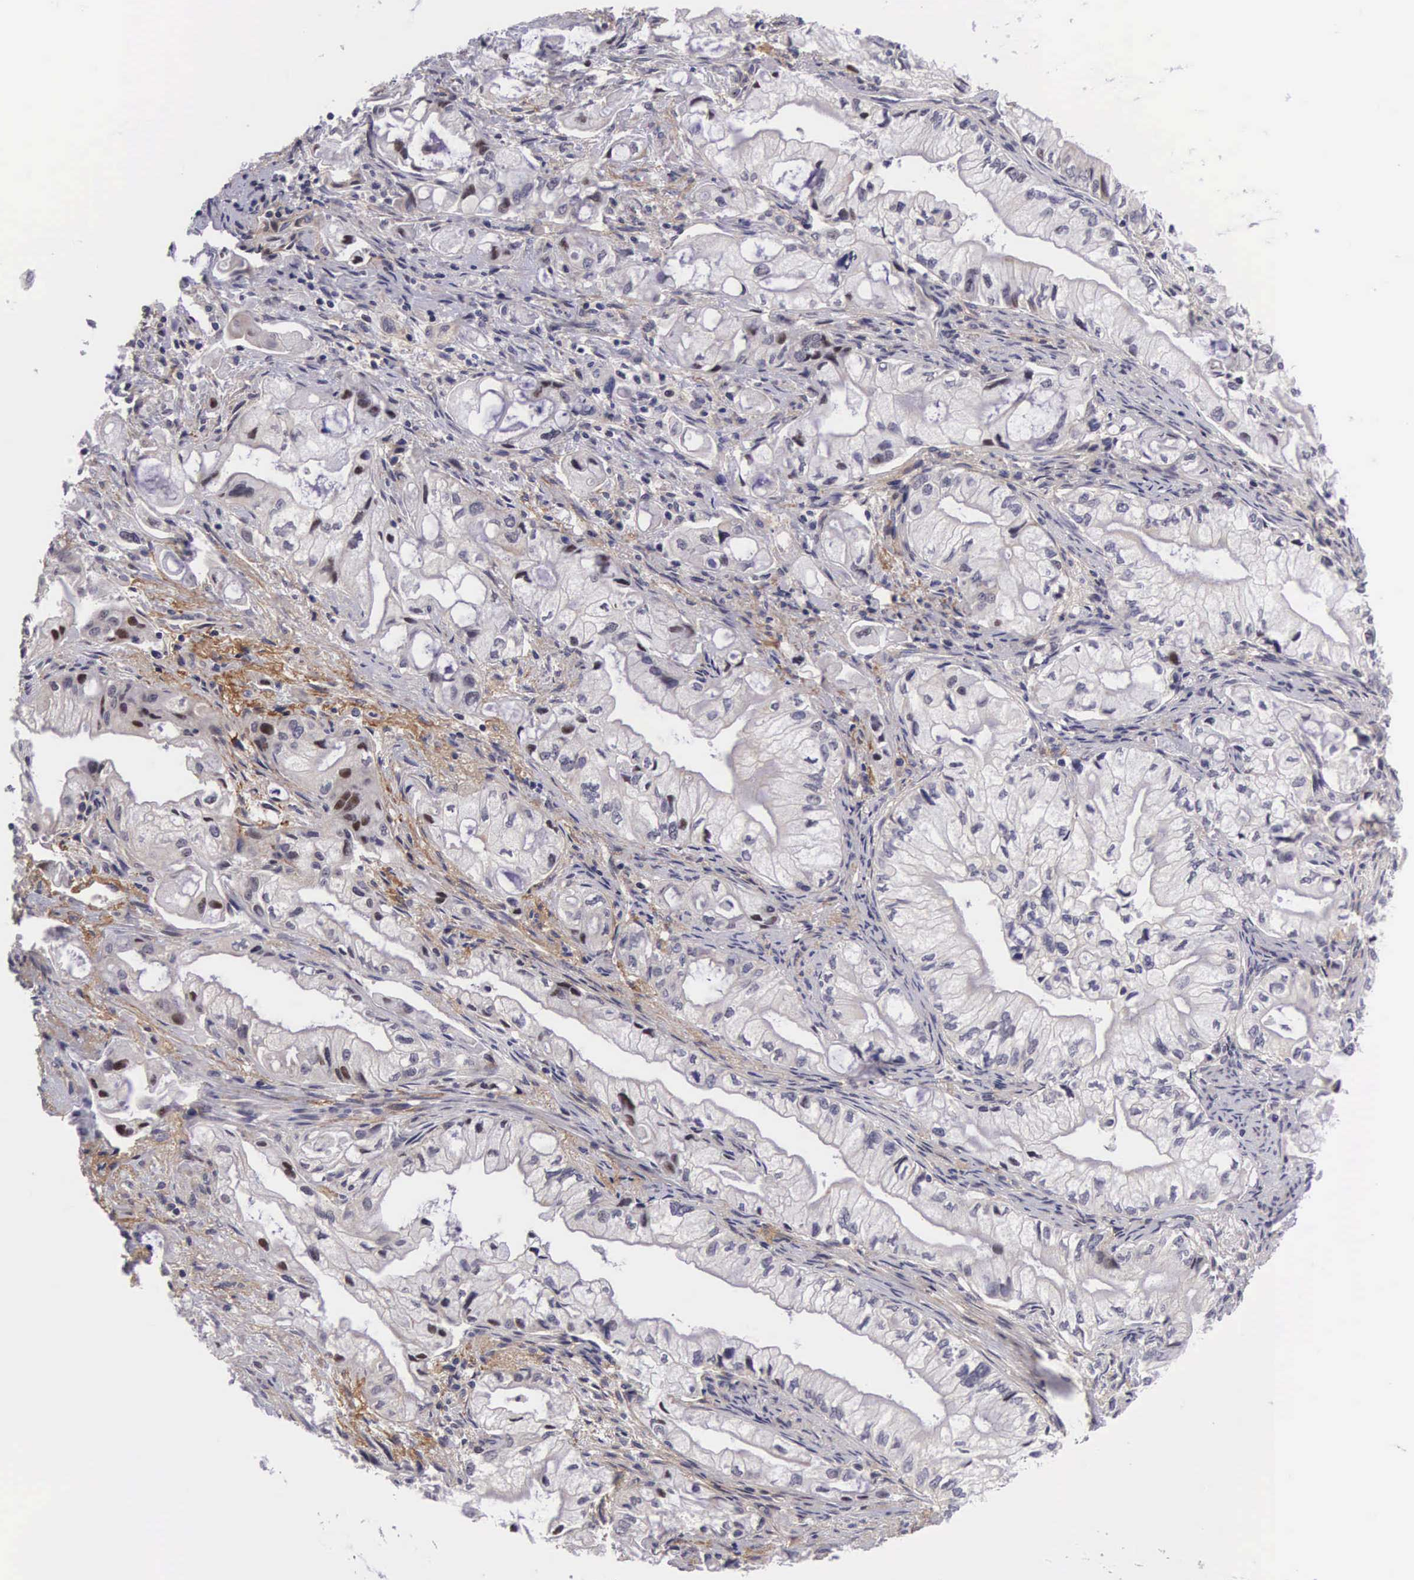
{"staining": {"intensity": "weak", "quantity": "<25%", "location": "cytoplasmic/membranous,nuclear"}, "tissue": "pancreatic cancer", "cell_type": "Tumor cells", "image_type": "cancer", "snomed": [{"axis": "morphology", "description": "Adenocarcinoma, NOS"}, {"axis": "topography", "description": "Pancreas"}], "caption": "A photomicrograph of pancreatic cancer stained for a protein exhibits no brown staining in tumor cells.", "gene": "EMID1", "patient": {"sex": "male", "age": 79}}